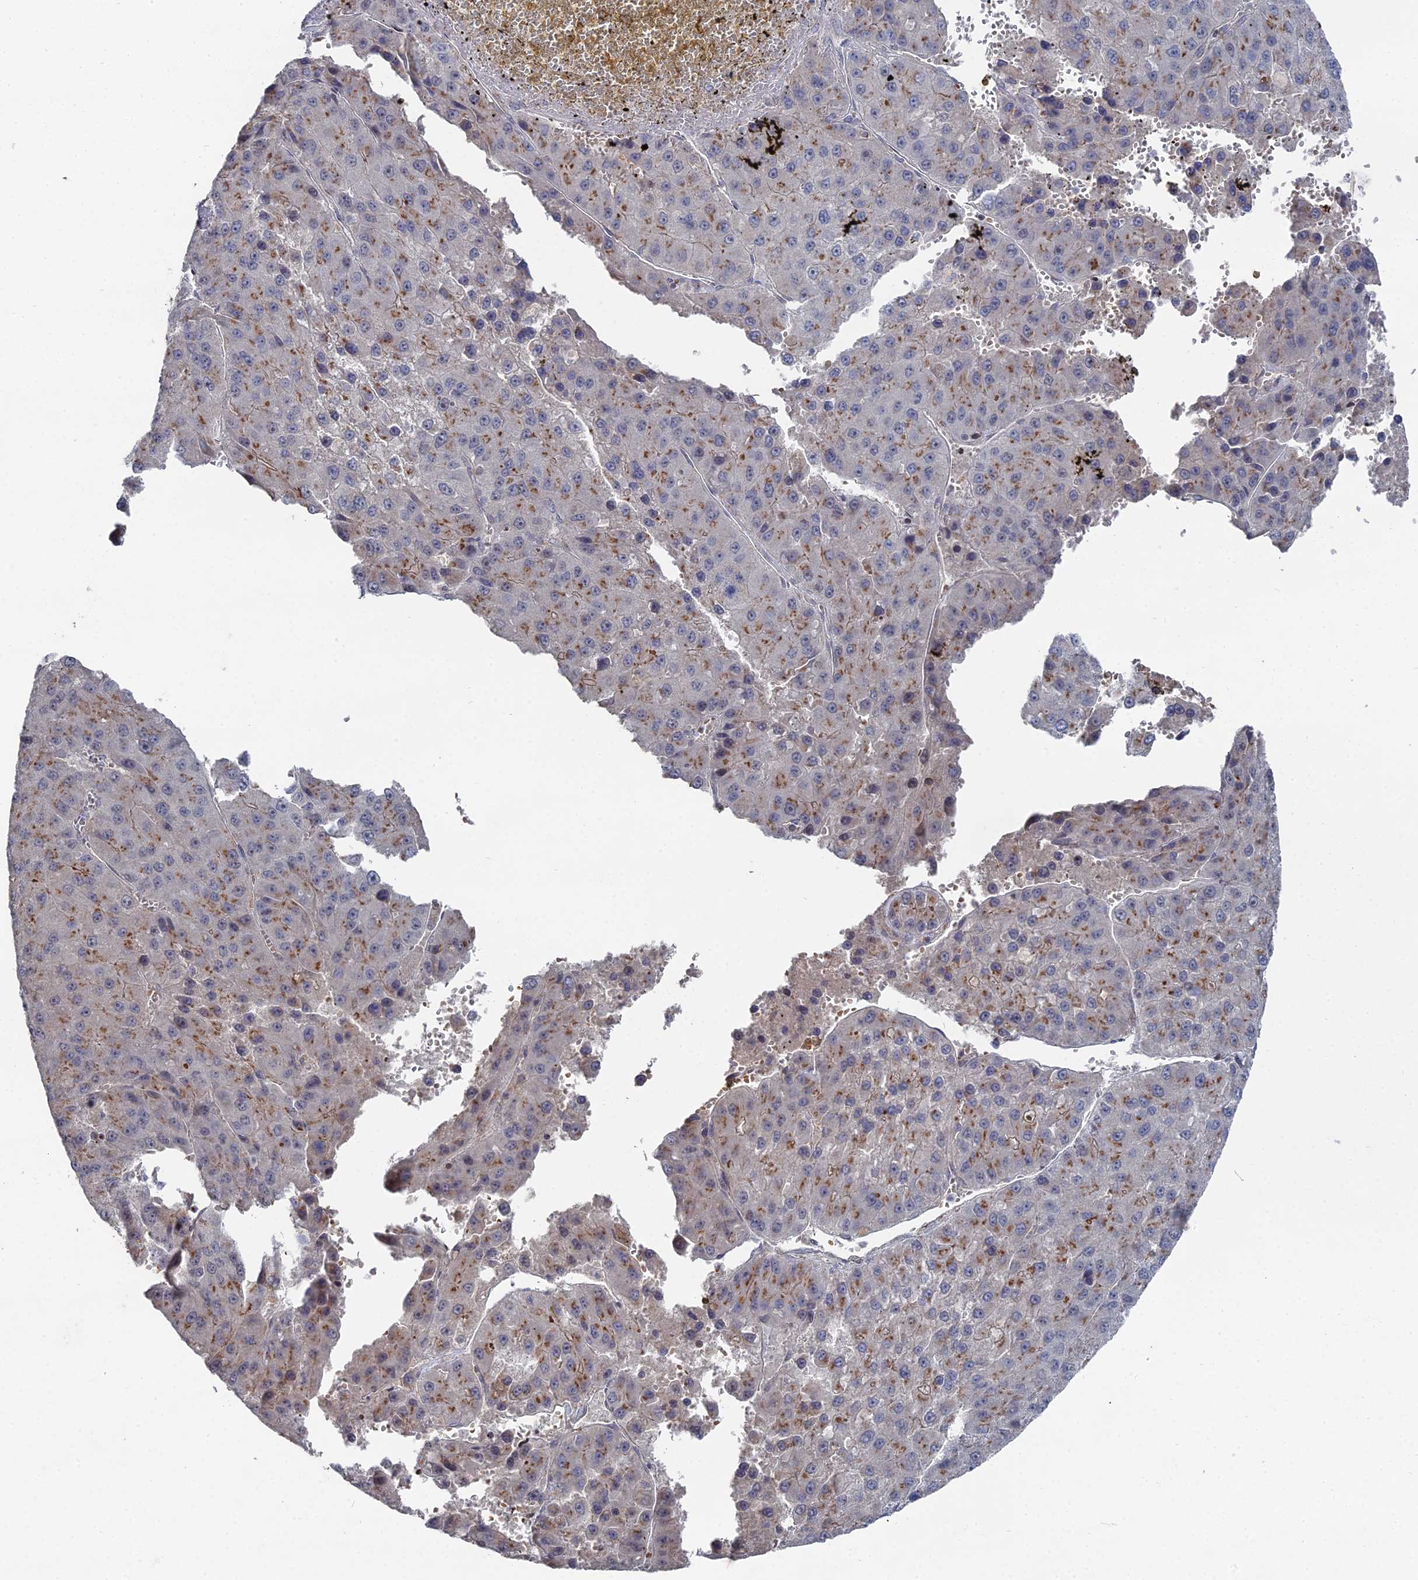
{"staining": {"intensity": "moderate", "quantity": ">75%", "location": "cytoplasmic/membranous"}, "tissue": "liver cancer", "cell_type": "Tumor cells", "image_type": "cancer", "snomed": [{"axis": "morphology", "description": "Carcinoma, Hepatocellular, NOS"}, {"axis": "topography", "description": "Liver"}], "caption": "Human liver cancer stained with a protein marker shows moderate staining in tumor cells.", "gene": "SGMS1", "patient": {"sex": "female", "age": 73}}